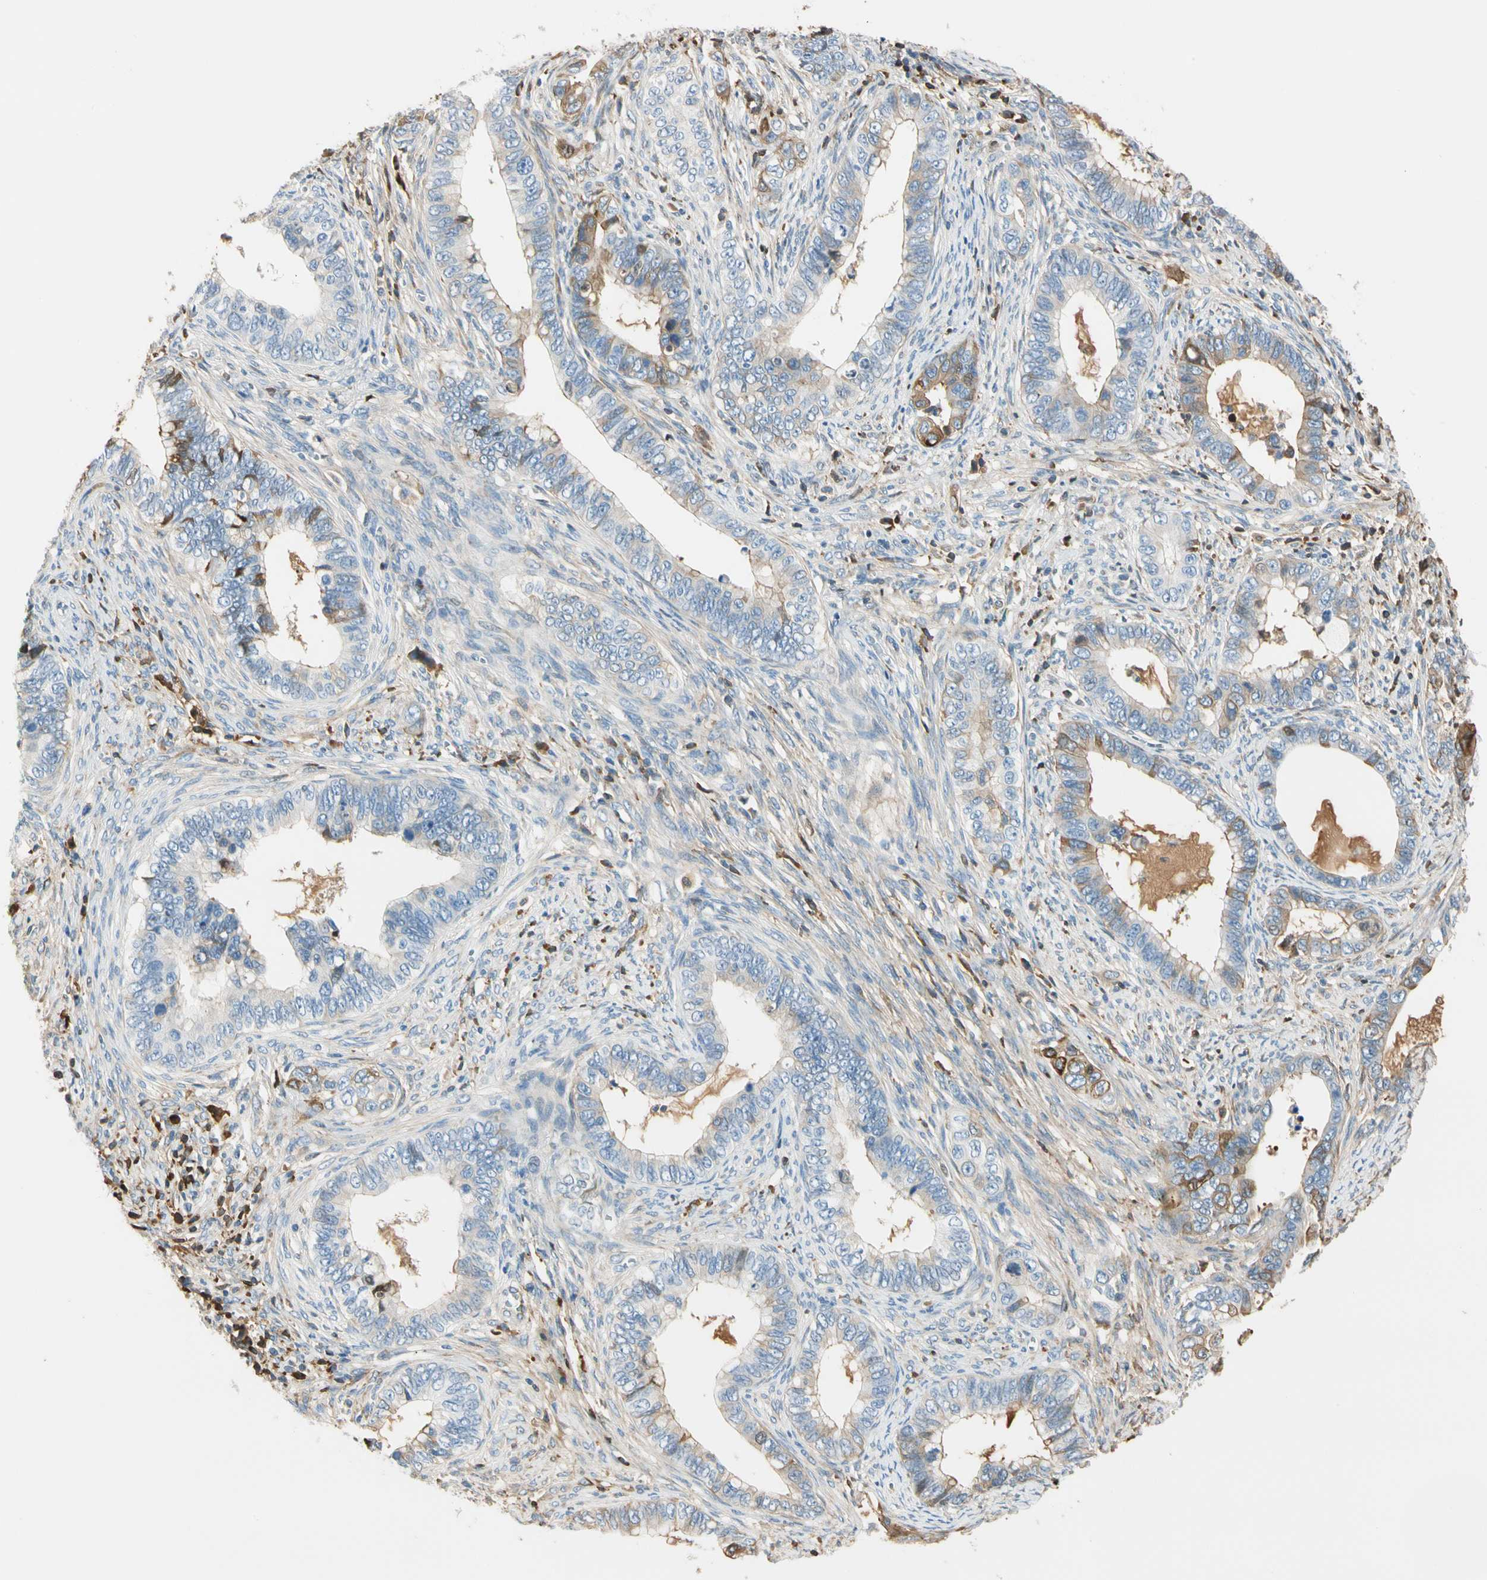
{"staining": {"intensity": "moderate", "quantity": "<25%", "location": "cytoplasmic/membranous"}, "tissue": "cervical cancer", "cell_type": "Tumor cells", "image_type": "cancer", "snomed": [{"axis": "morphology", "description": "Adenocarcinoma, NOS"}, {"axis": "topography", "description": "Cervix"}], "caption": "Human cervical cancer (adenocarcinoma) stained for a protein (brown) exhibits moderate cytoplasmic/membranous positive positivity in about <25% of tumor cells.", "gene": "LAMB3", "patient": {"sex": "female", "age": 44}}